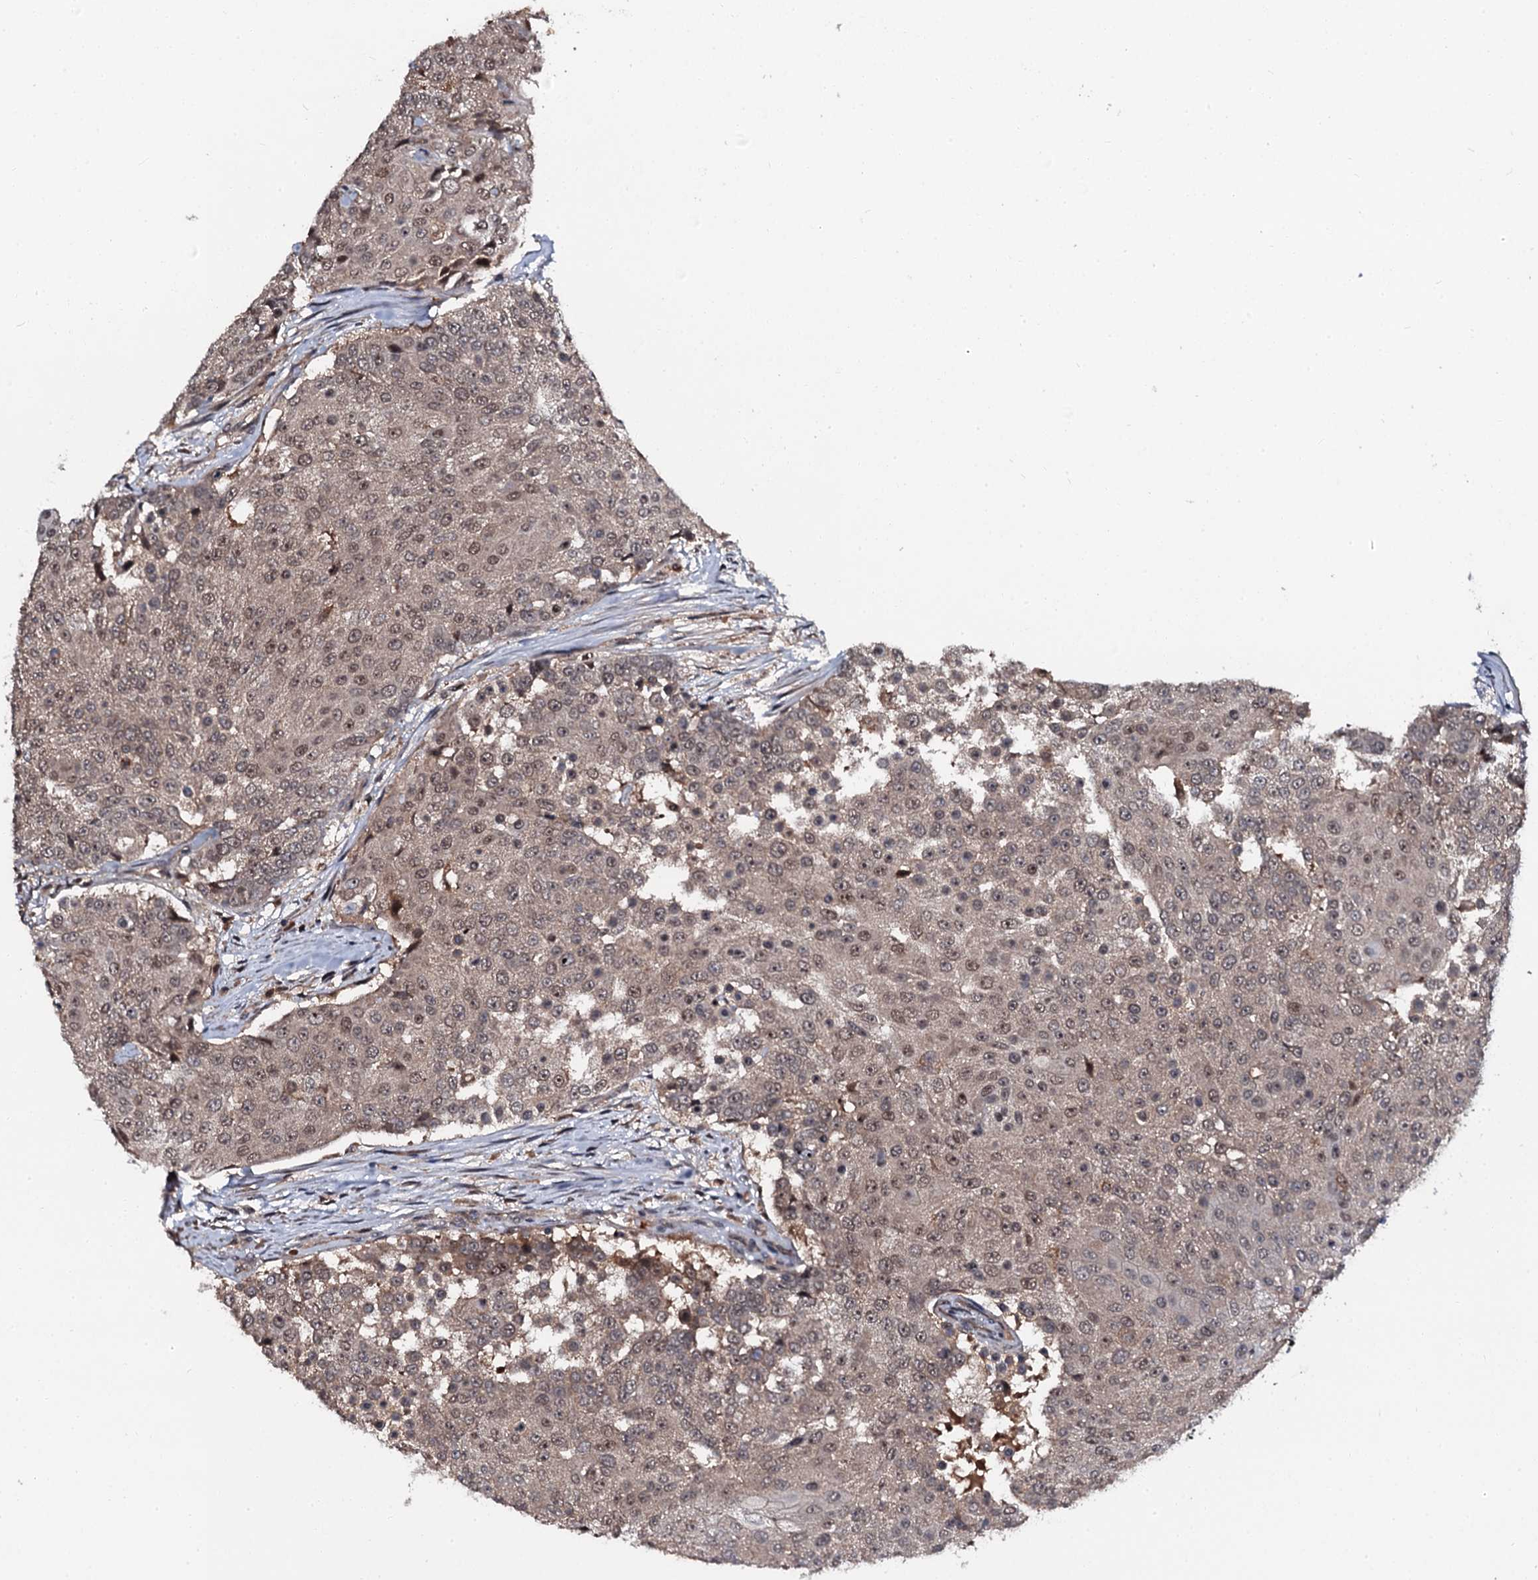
{"staining": {"intensity": "weak", "quantity": ">75%", "location": "nuclear"}, "tissue": "urothelial cancer", "cell_type": "Tumor cells", "image_type": "cancer", "snomed": [{"axis": "morphology", "description": "Urothelial carcinoma, High grade"}, {"axis": "topography", "description": "Urinary bladder"}], "caption": "Weak nuclear expression is appreciated in about >75% of tumor cells in urothelial cancer.", "gene": "N4BP1", "patient": {"sex": "female", "age": 63}}